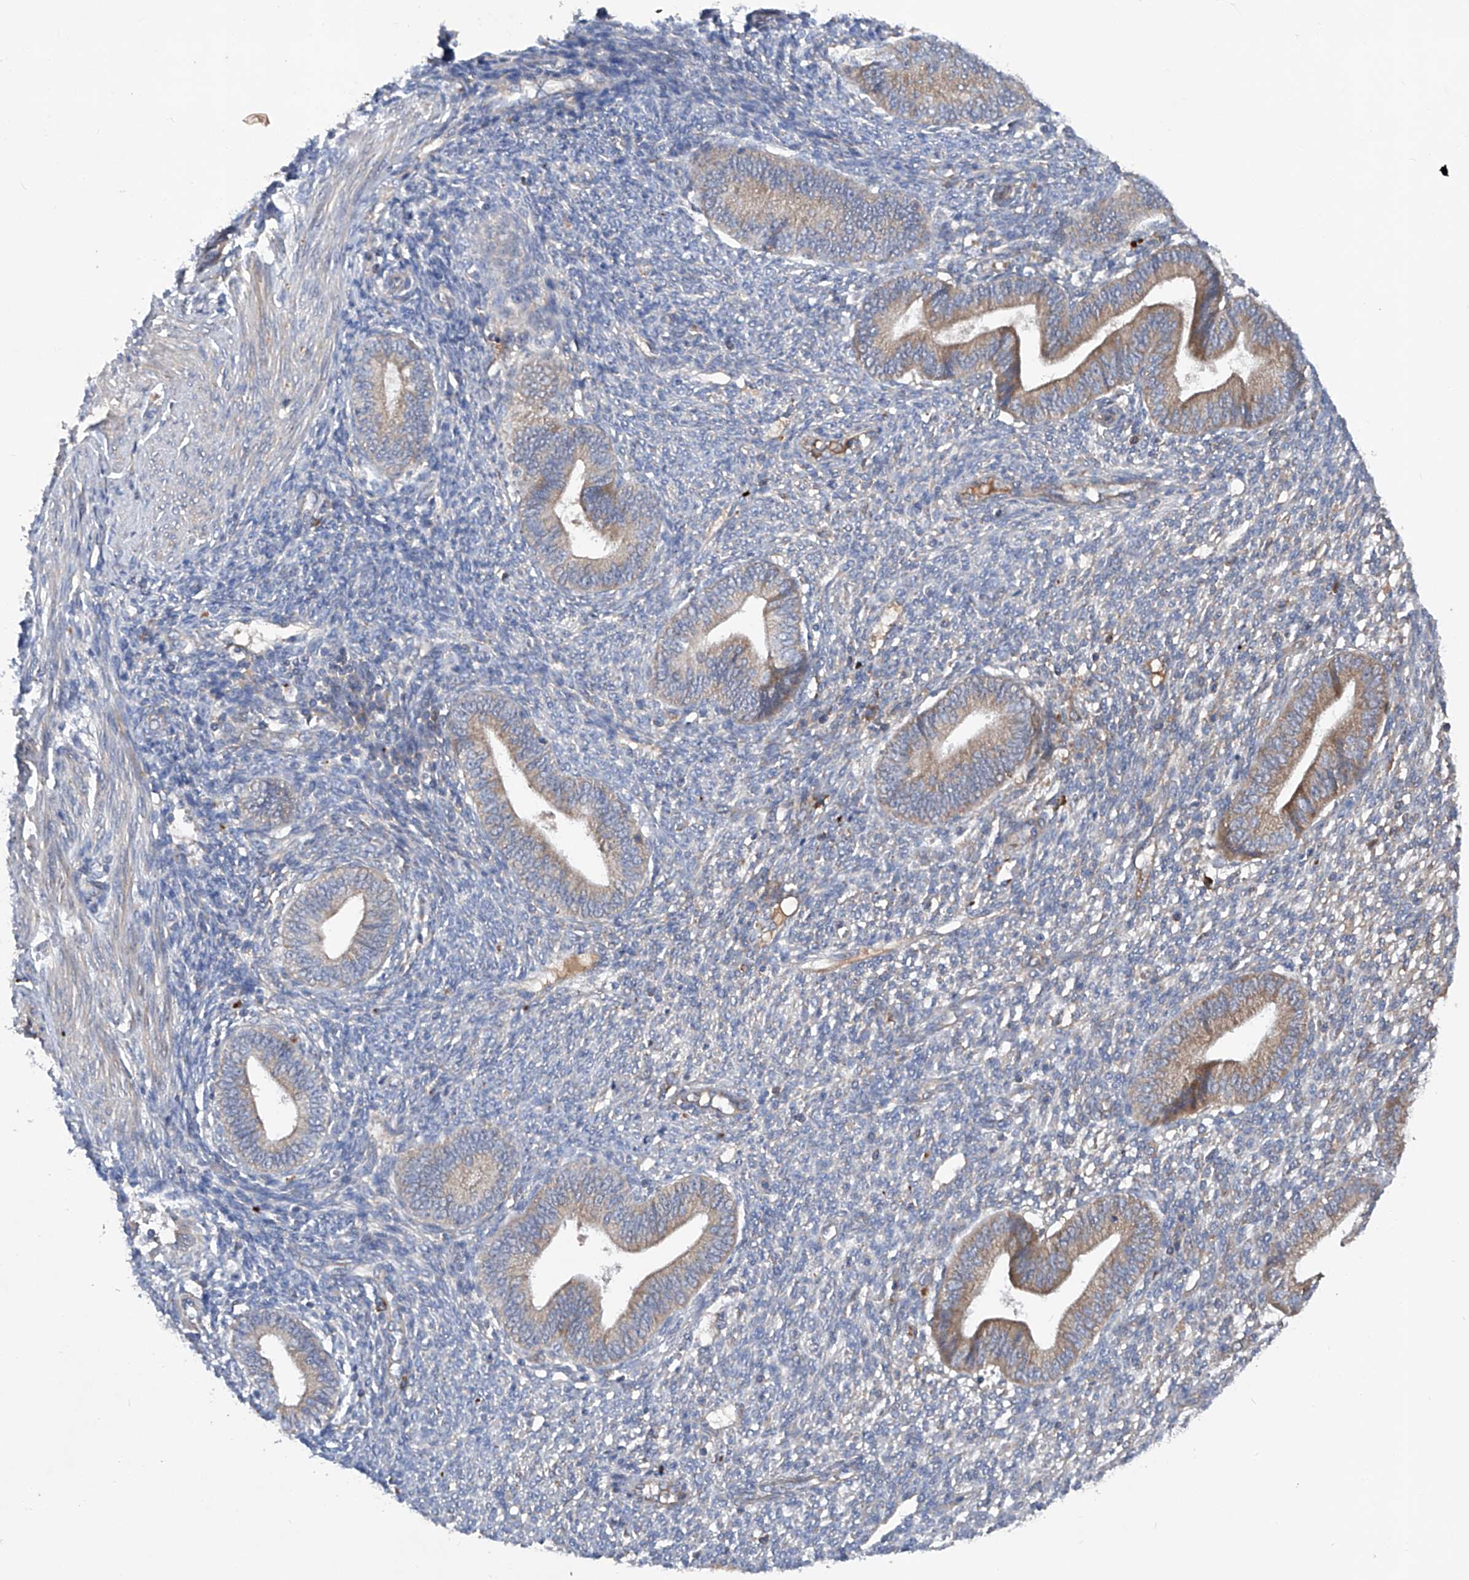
{"staining": {"intensity": "weak", "quantity": "<25%", "location": "cytoplasmic/membranous"}, "tissue": "endometrium", "cell_type": "Cells in endometrial stroma", "image_type": "normal", "snomed": [{"axis": "morphology", "description": "Normal tissue, NOS"}, {"axis": "topography", "description": "Endometrium"}], "caption": "Immunohistochemical staining of unremarkable endometrium shows no significant positivity in cells in endometrial stroma. The staining is performed using DAB (3,3'-diaminobenzidine) brown chromogen with nuclei counter-stained in using hematoxylin.", "gene": "ASCC3", "patient": {"sex": "female", "age": 46}}